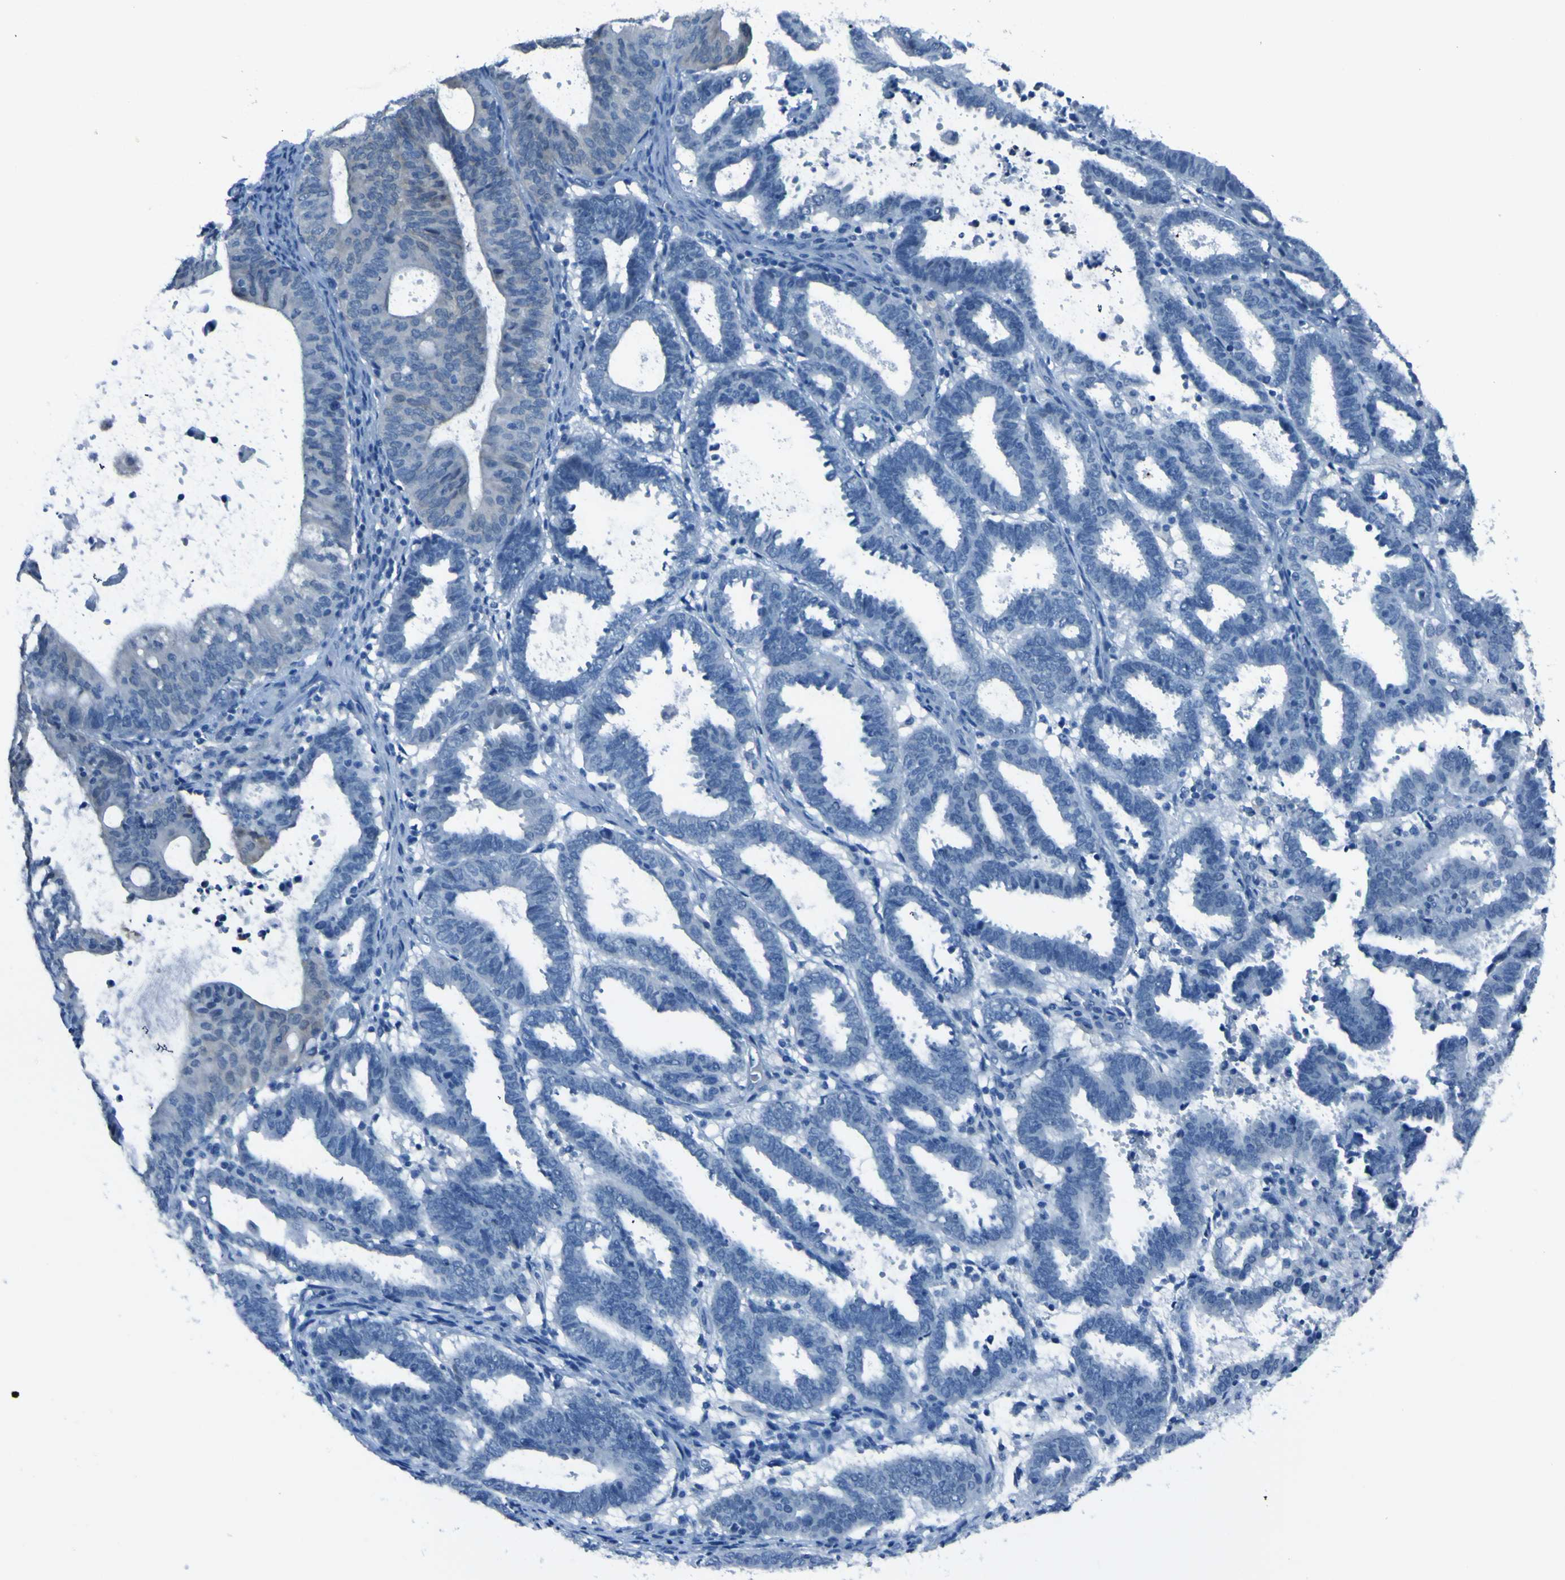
{"staining": {"intensity": "negative", "quantity": "none", "location": "none"}, "tissue": "endometrial cancer", "cell_type": "Tumor cells", "image_type": "cancer", "snomed": [{"axis": "morphology", "description": "Adenocarcinoma, NOS"}, {"axis": "topography", "description": "Uterus"}], "caption": "A photomicrograph of endometrial cancer stained for a protein shows no brown staining in tumor cells. (DAB (3,3'-diaminobenzidine) IHC with hematoxylin counter stain).", "gene": "PHKG1", "patient": {"sex": "female", "age": 83}}